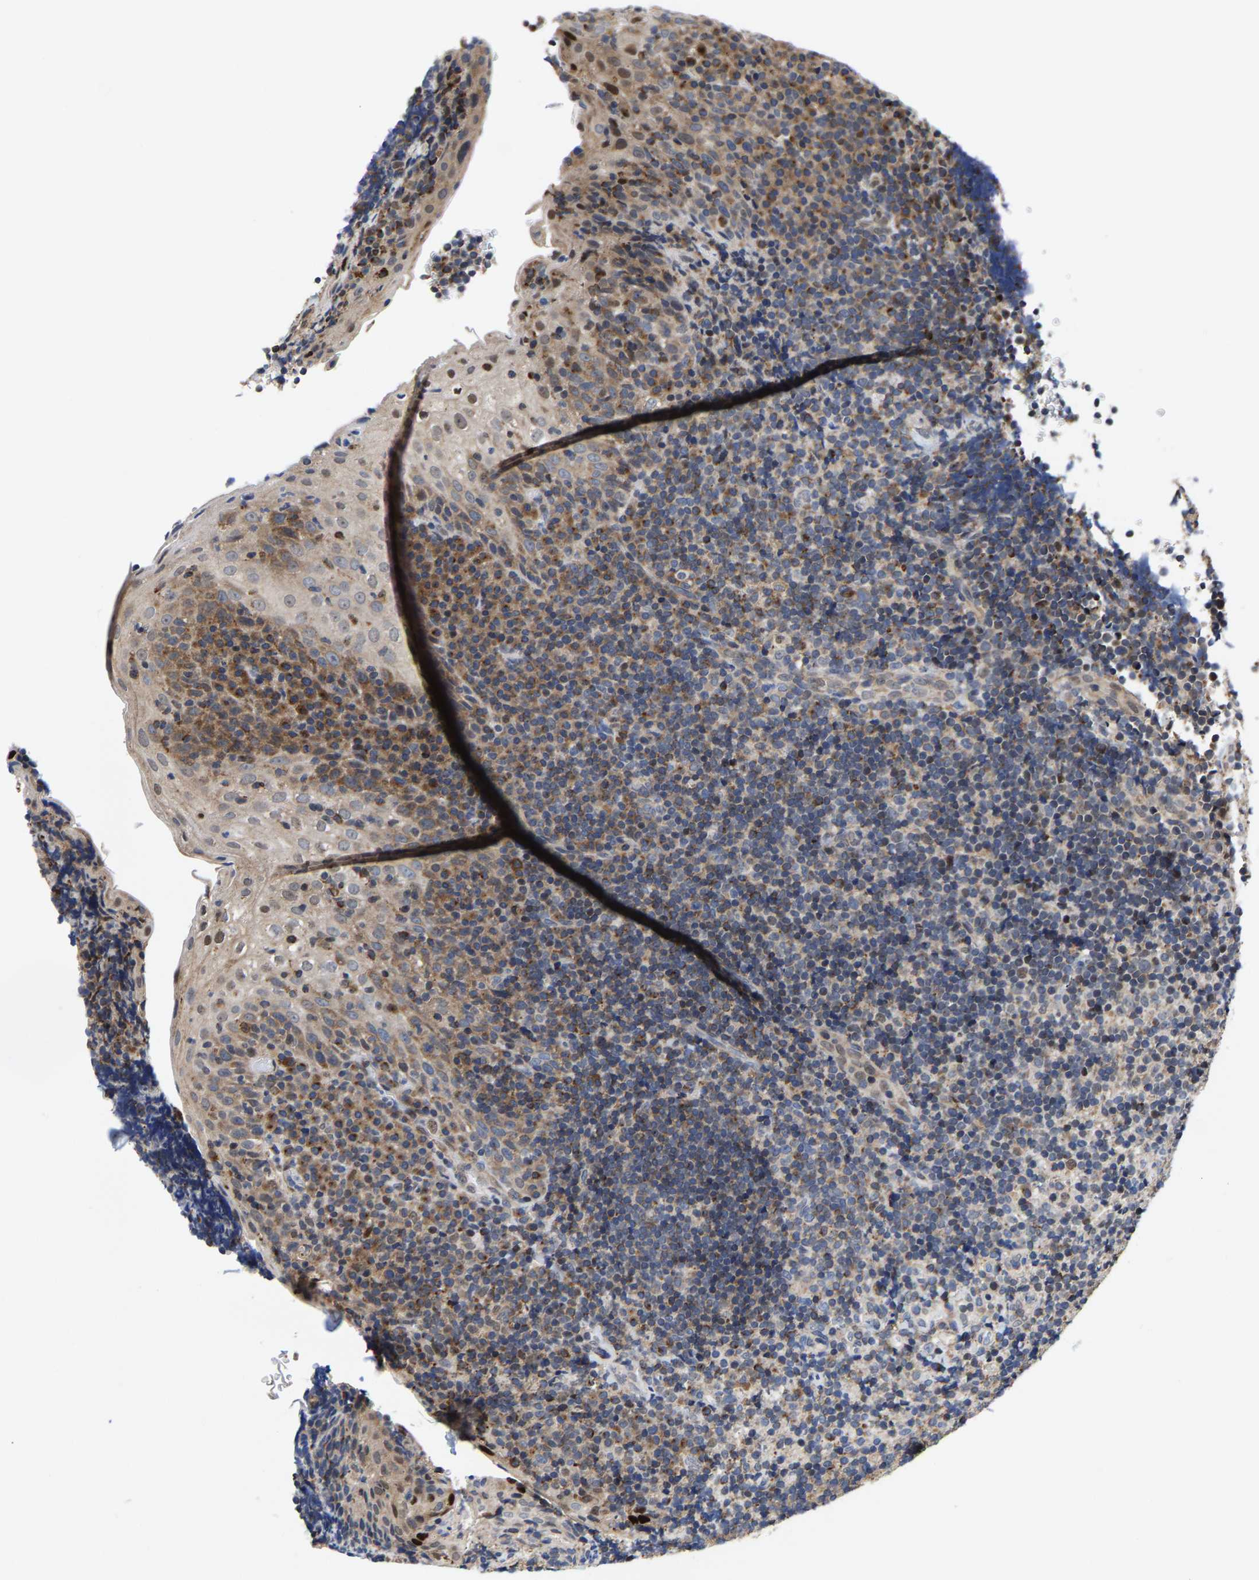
{"staining": {"intensity": "moderate", "quantity": "<25%", "location": "cytoplasmic/membranous"}, "tissue": "tonsil", "cell_type": "Germinal center cells", "image_type": "normal", "snomed": [{"axis": "morphology", "description": "Normal tissue, NOS"}, {"axis": "topography", "description": "Tonsil"}], "caption": "Protein expression analysis of normal human tonsil reveals moderate cytoplasmic/membranous expression in approximately <25% of germinal center cells. (Stains: DAB (3,3'-diaminobenzidine) in brown, nuclei in blue, Microscopy: brightfield microscopy at high magnification).", "gene": "PFKFB3", "patient": {"sex": "male", "age": 37}}